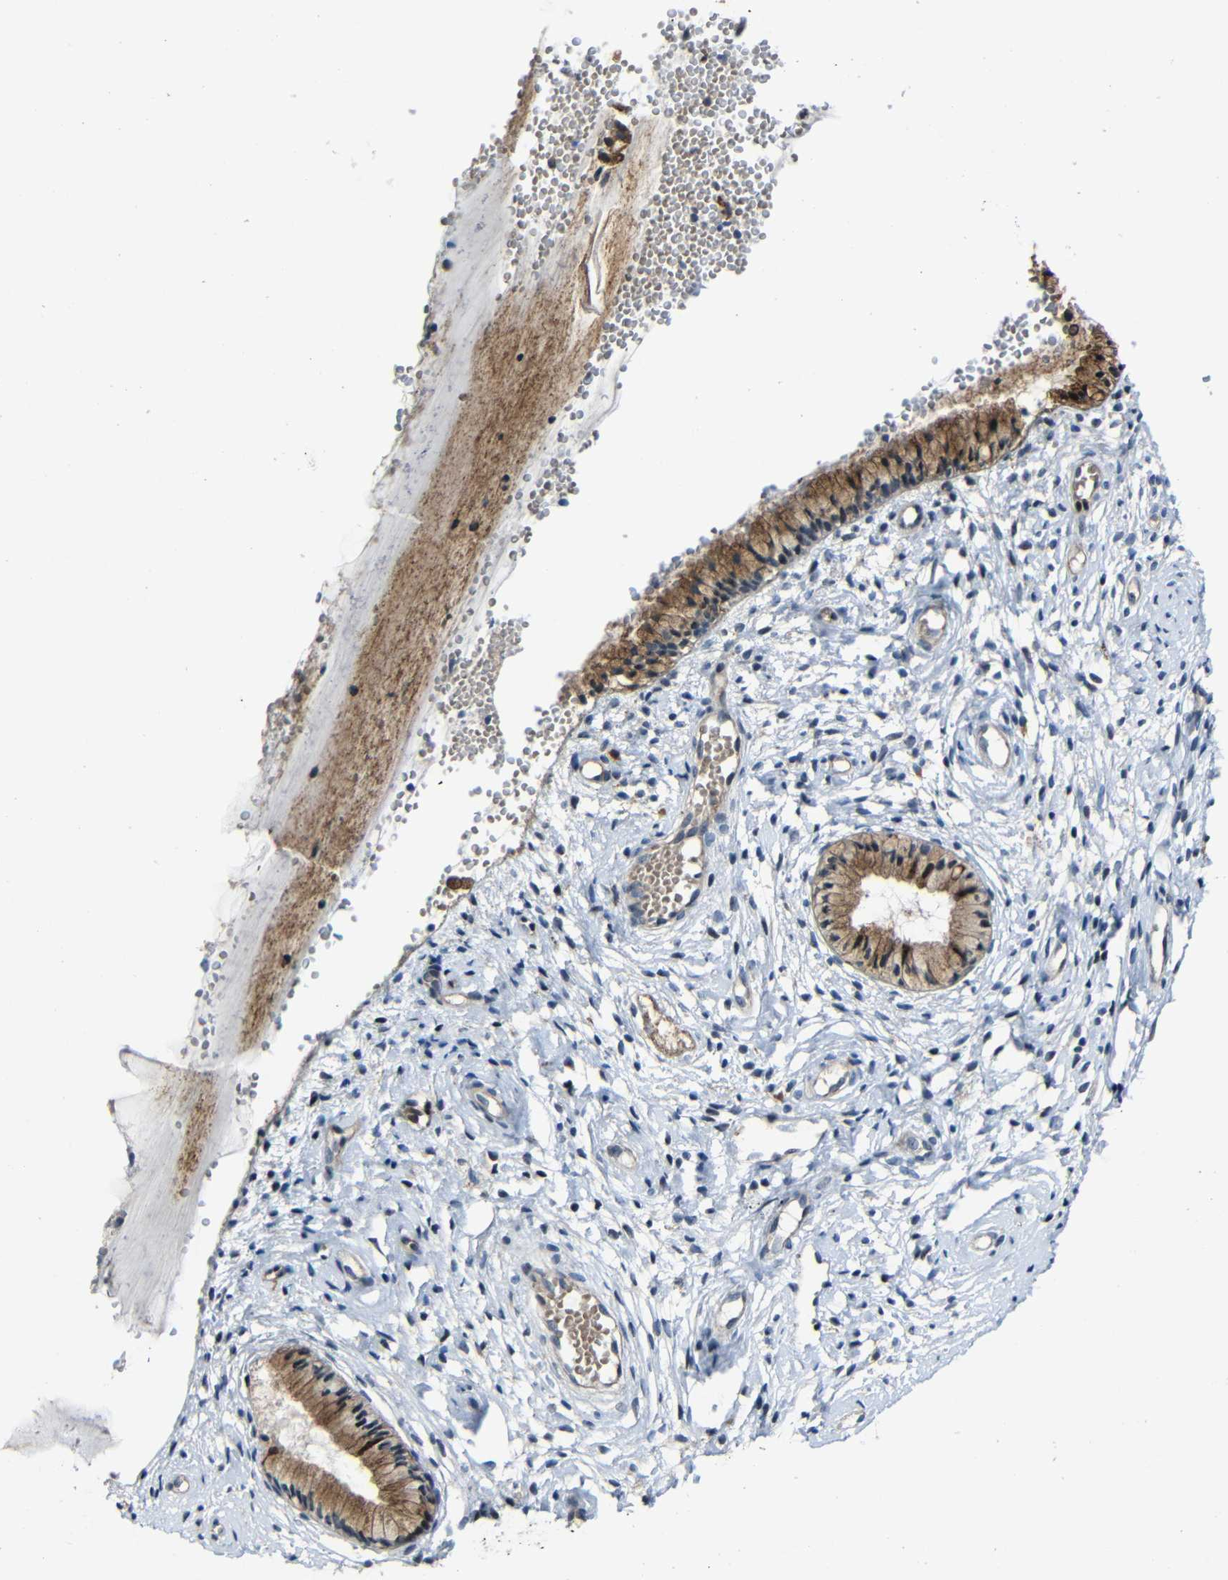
{"staining": {"intensity": "moderate", "quantity": ">75%", "location": "cytoplasmic/membranous"}, "tissue": "cervix", "cell_type": "Glandular cells", "image_type": "normal", "snomed": [{"axis": "morphology", "description": "Normal tissue, NOS"}, {"axis": "topography", "description": "Cervix"}], "caption": "IHC of unremarkable human cervix demonstrates medium levels of moderate cytoplasmic/membranous expression in about >75% of glandular cells. (IHC, brightfield microscopy, high magnification).", "gene": "DNAJC5", "patient": {"sex": "female", "age": 46}}